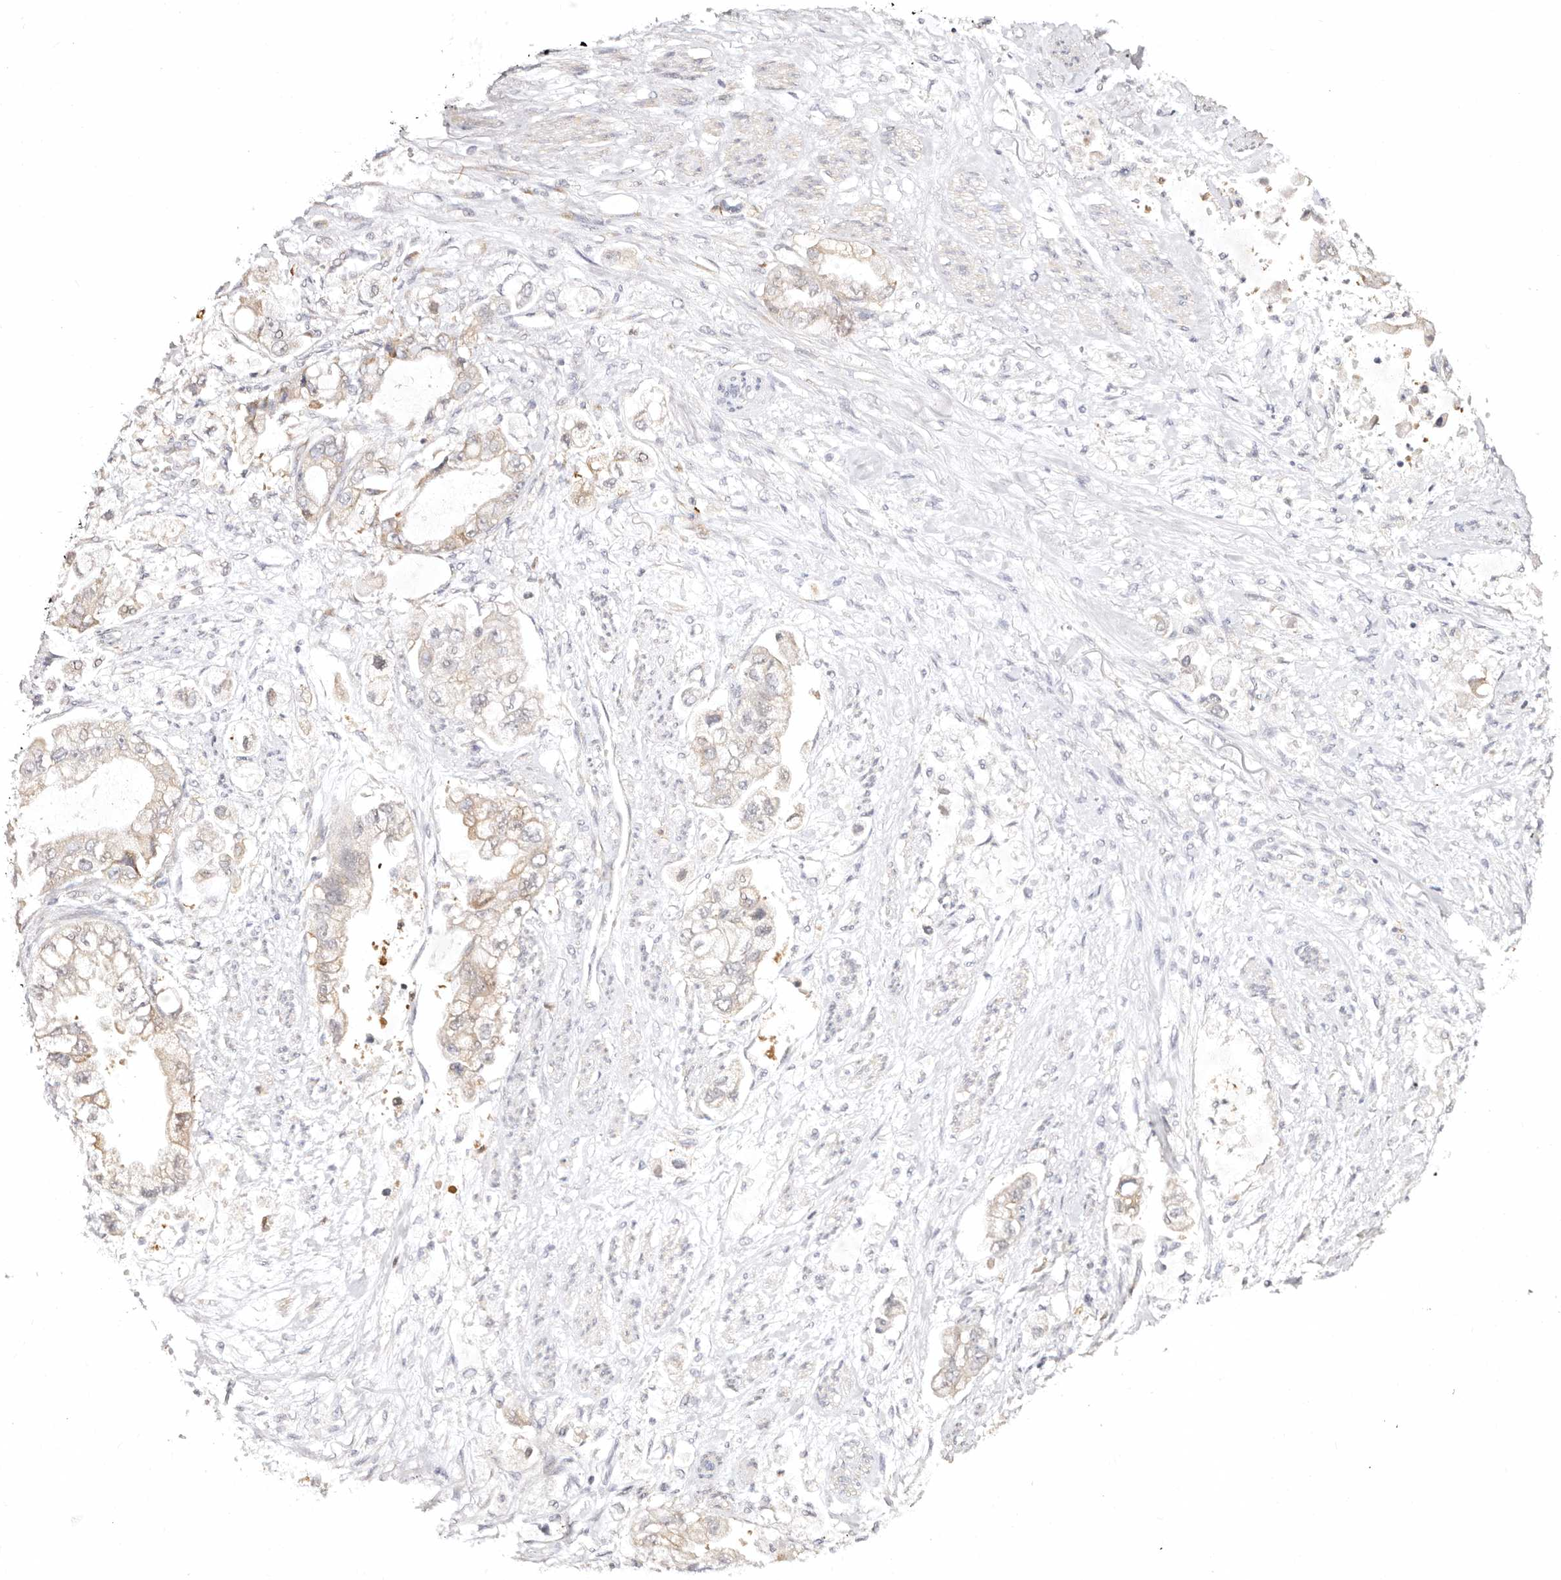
{"staining": {"intensity": "weak", "quantity": "<25%", "location": "cytoplasmic/membranous"}, "tissue": "stomach cancer", "cell_type": "Tumor cells", "image_type": "cancer", "snomed": [{"axis": "morphology", "description": "Adenocarcinoma, NOS"}, {"axis": "topography", "description": "Stomach"}], "caption": "The histopathology image shows no staining of tumor cells in stomach adenocarcinoma.", "gene": "BCL2L15", "patient": {"sex": "male", "age": 62}}